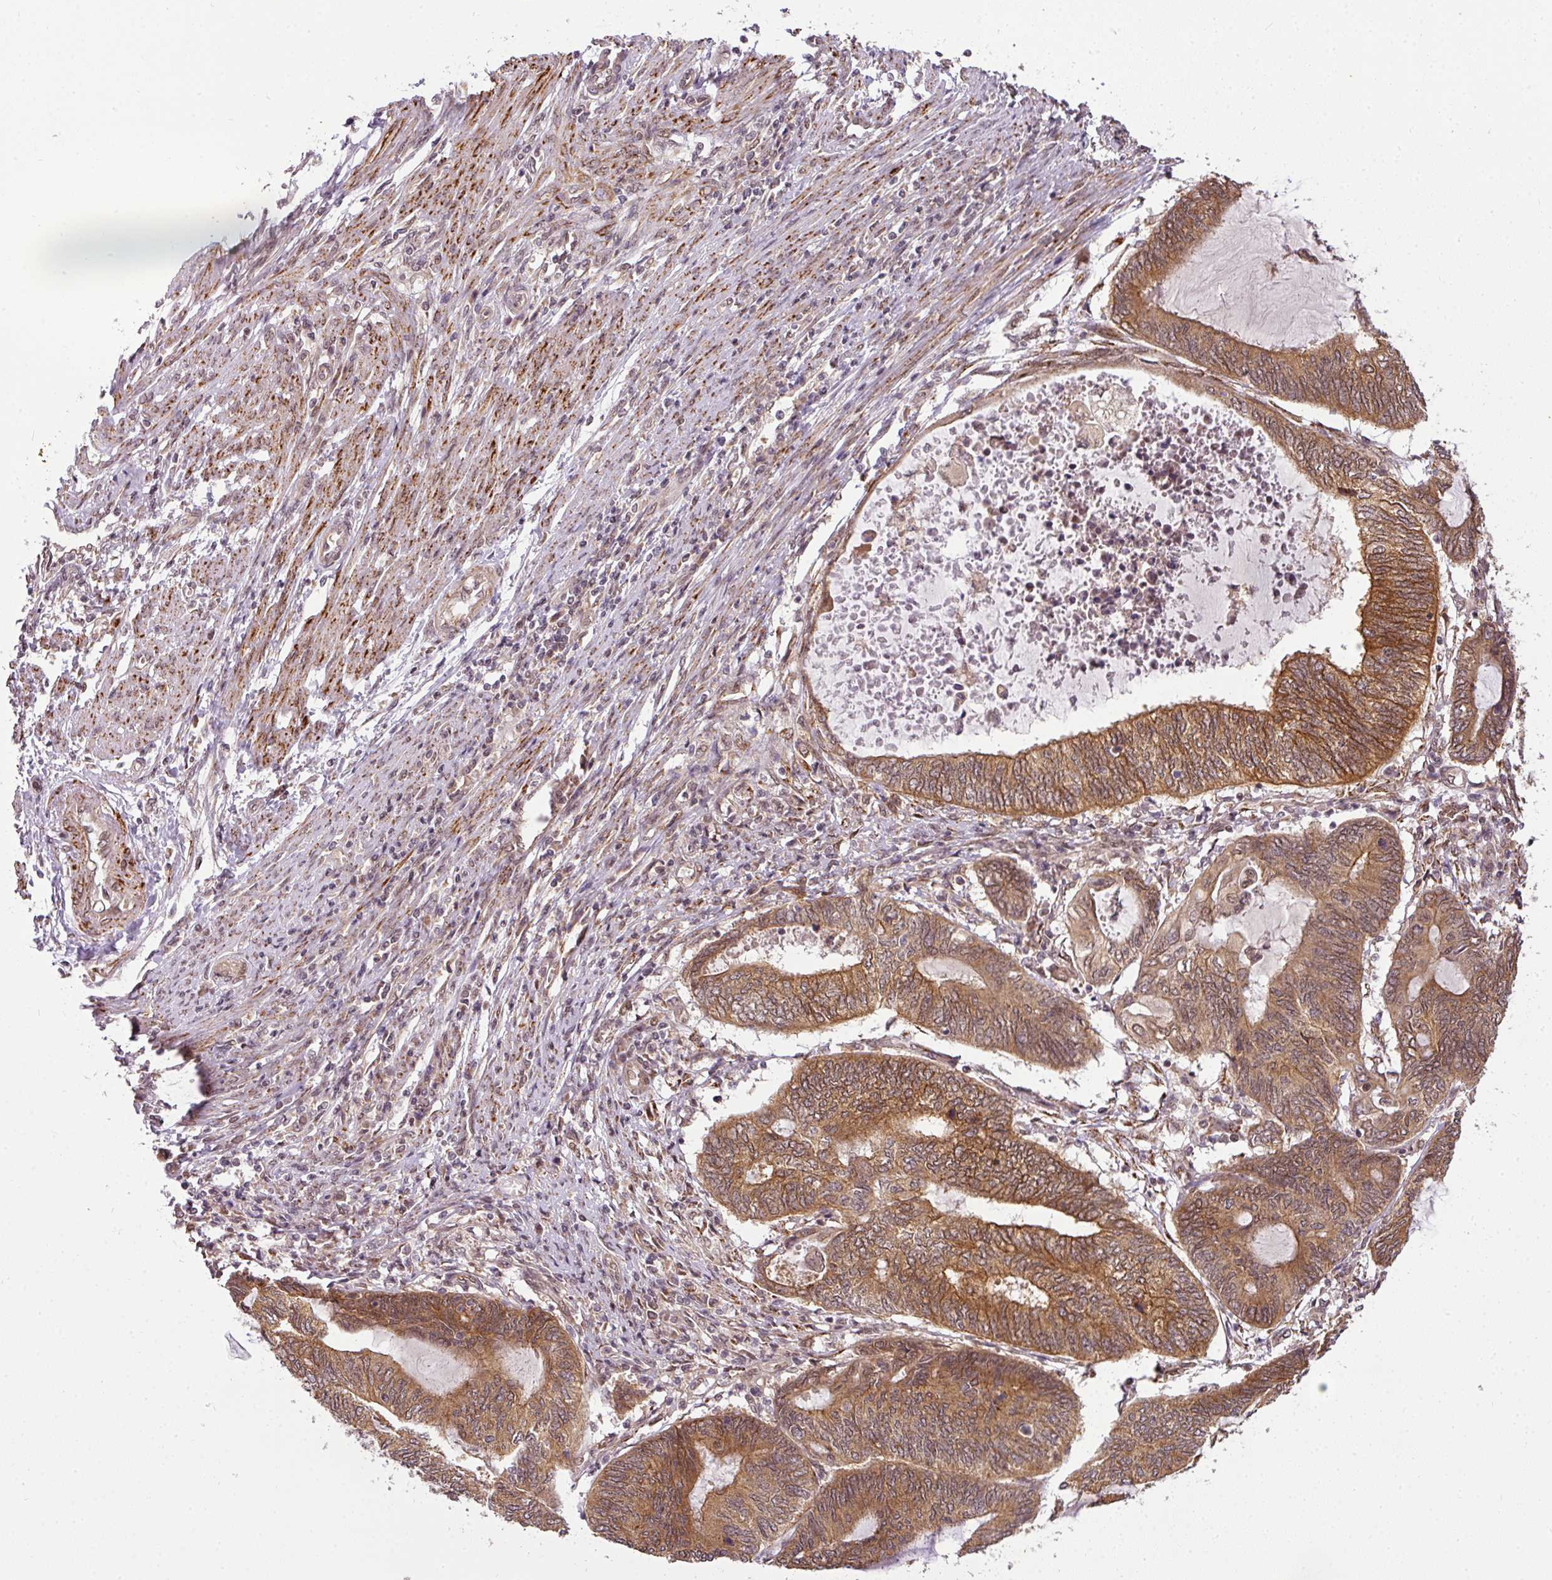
{"staining": {"intensity": "moderate", "quantity": "25%-75%", "location": "cytoplasmic/membranous,nuclear"}, "tissue": "endometrial cancer", "cell_type": "Tumor cells", "image_type": "cancer", "snomed": [{"axis": "morphology", "description": "Adenocarcinoma, NOS"}, {"axis": "topography", "description": "Uterus"}, {"axis": "topography", "description": "Endometrium"}], "caption": "The immunohistochemical stain shows moderate cytoplasmic/membranous and nuclear positivity in tumor cells of endometrial adenocarcinoma tissue.", "gene": "C1orf226", "patient": {"sex": "female", "age": 70}}